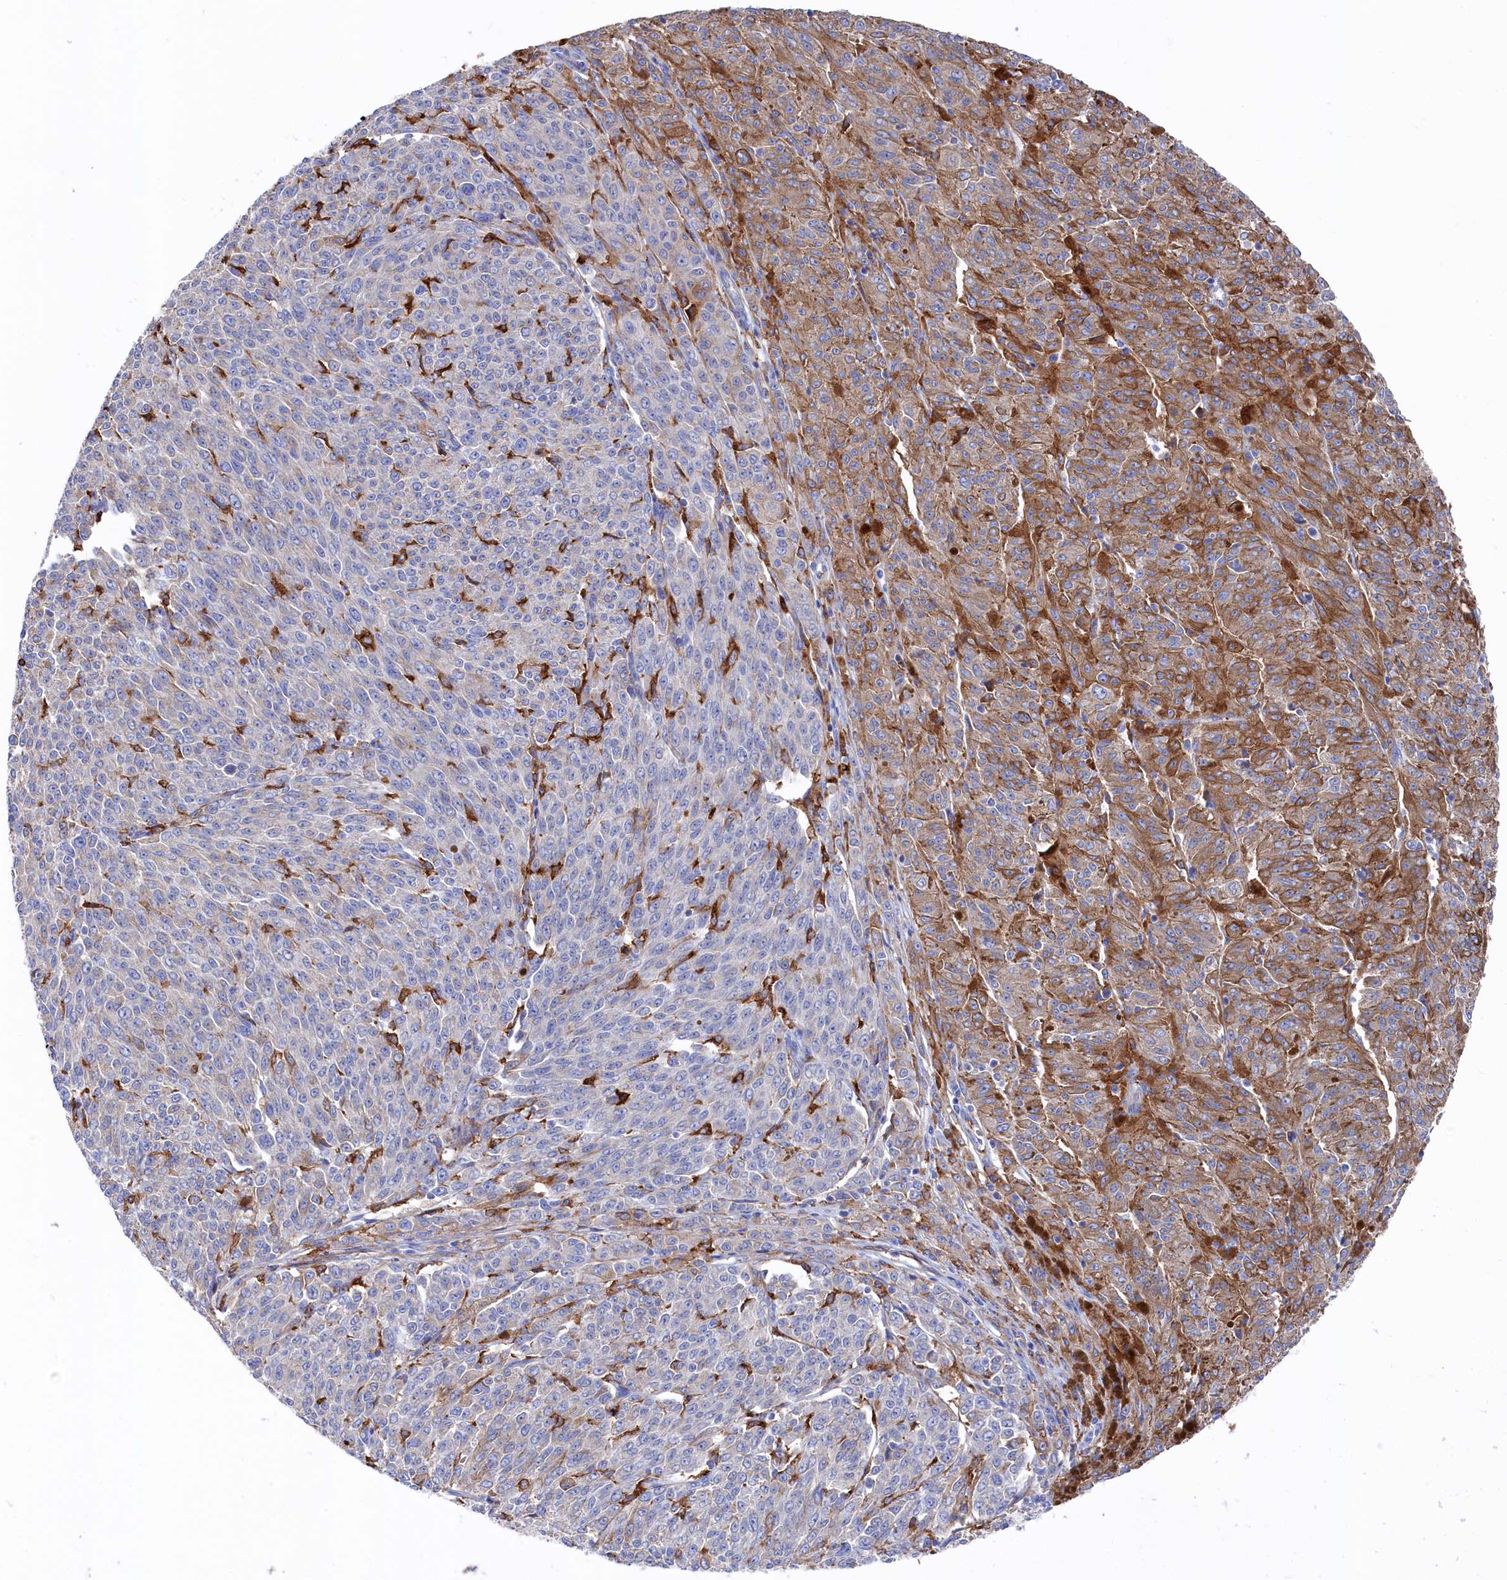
{"staining": {"intensity": "moderate", "quantity": "25%-75%", "location": "cytoplasmic/membranous"}, "tissue": "melanoma", "cell_type": "Tumor cells", "image_type": "cancer", "snomed": [{"axis": "morphology", "description": "Malignant melanoma, NOS"}, {"axis": "topography", "description": "Skin"}], "caption": "Melanoma tissue shows moderate cytoplasmic/membranous staining in about 25%-75% of tumor cells, visualized by immunohistochemistry. Using DAB (brown) and hematoxylin (blue) stains, captured at high magnification using brightfield microscopy.", "gene": "C12orf73", "patient": {"sex": "female", "age": 52}}